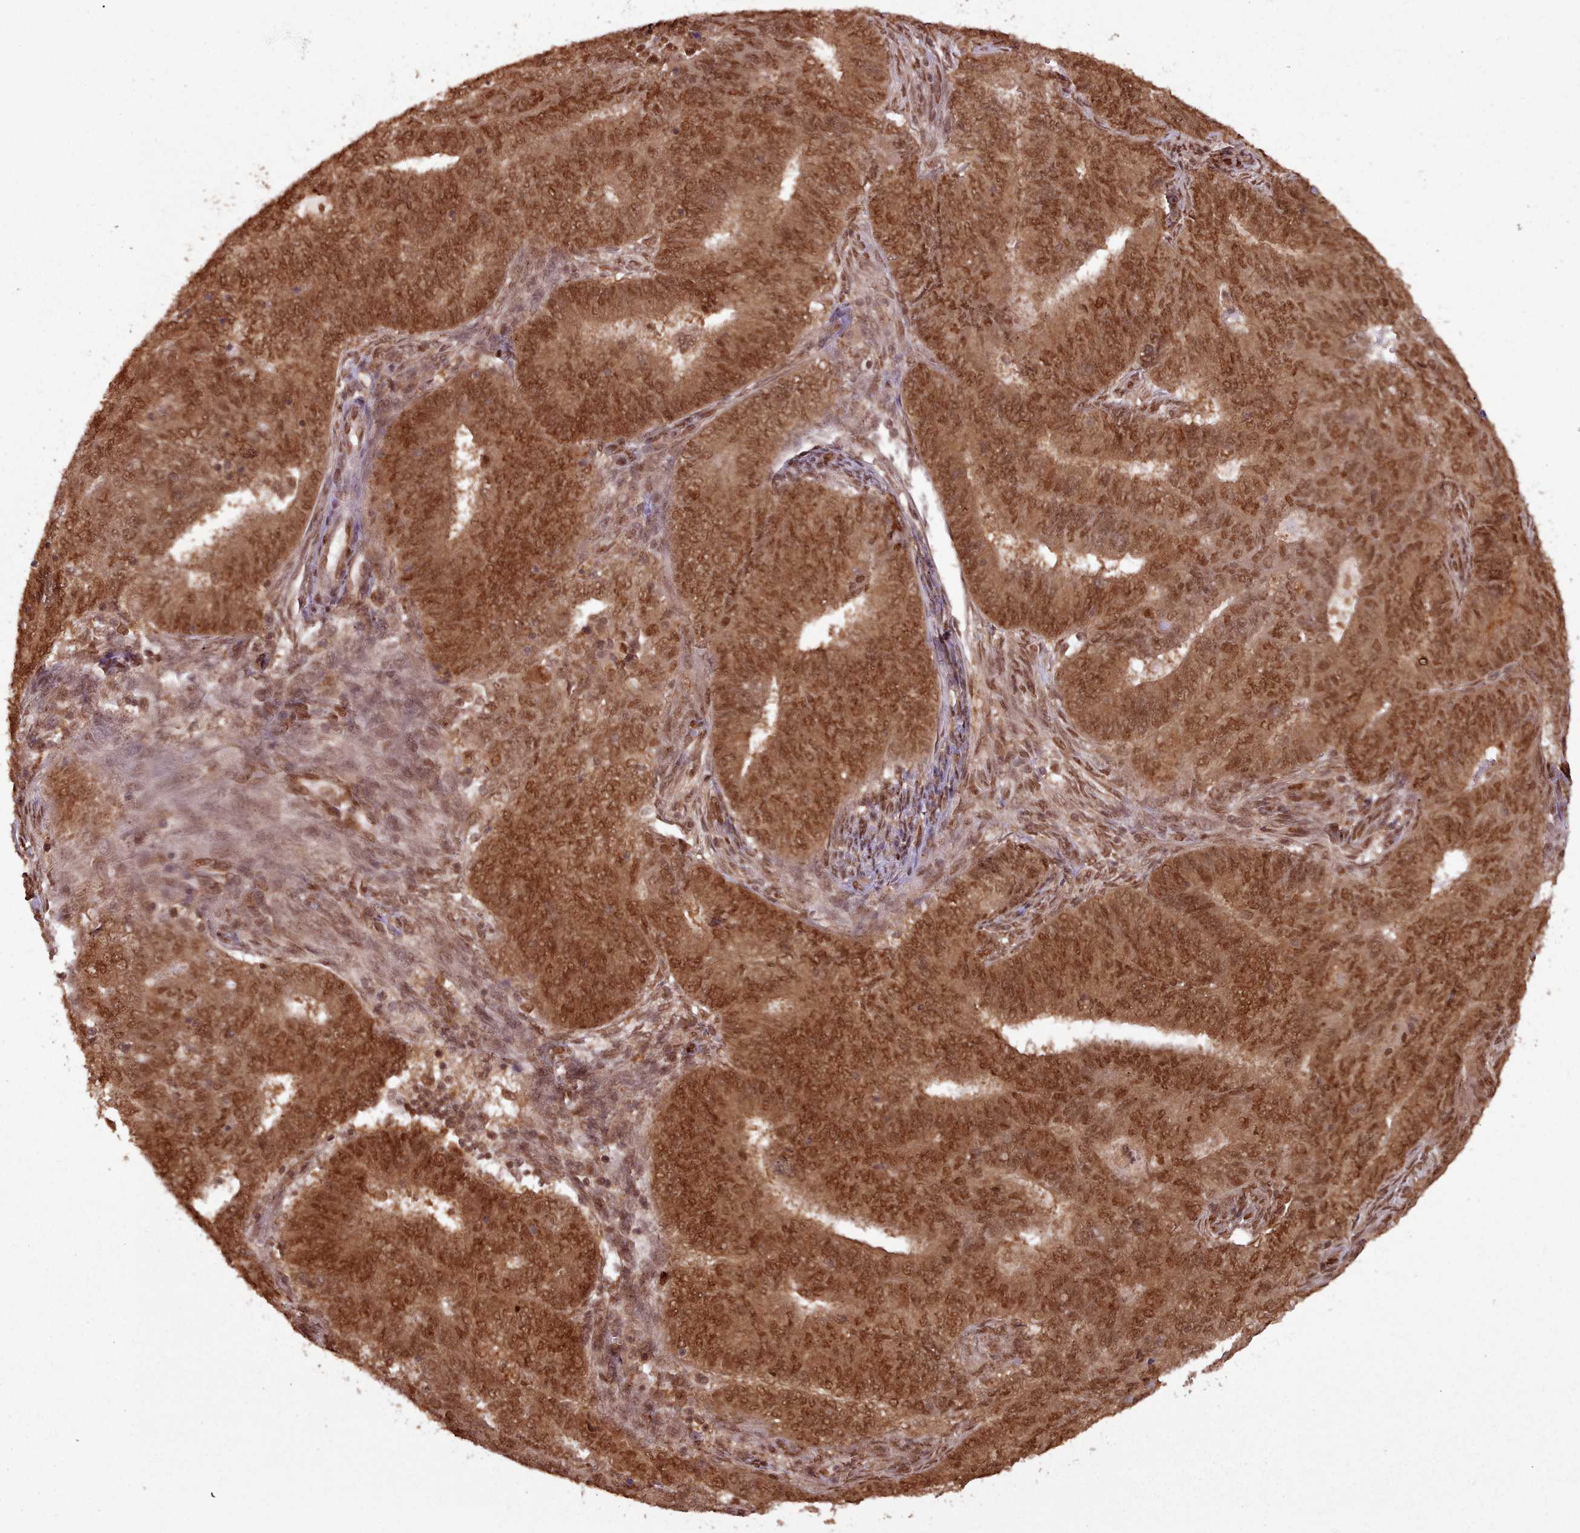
{"staining": {"intensity": "strong", "quantity": ">75%", "location": "cytoplasmic/membranous,nuclear"}, "tissue": "endometrial cancer", "cell_type": "Tumor cells", "image_type": "cancer", "snomed": [{"axis": "morphology", "description": "Adenocarcinoma, NOS"}, {"axis": "topography", "description": "Endometrium"}], "caption": "IHC staining of endometrial adenocarcinoma, which displays high levels of strong cytoplasmic/membranous and nuclear staining in about >75% of tumor cells indicating strong cytoplasmic/membranous and nuclear protein staining. The staining was performed using DAB (3,3'-diaminobenzidine) (brown) for protein detection and nuclei were counterstained in hematoxylin (blue).", "gene": "RPS27A", "patient": {"sex": "female", "age": 62}}